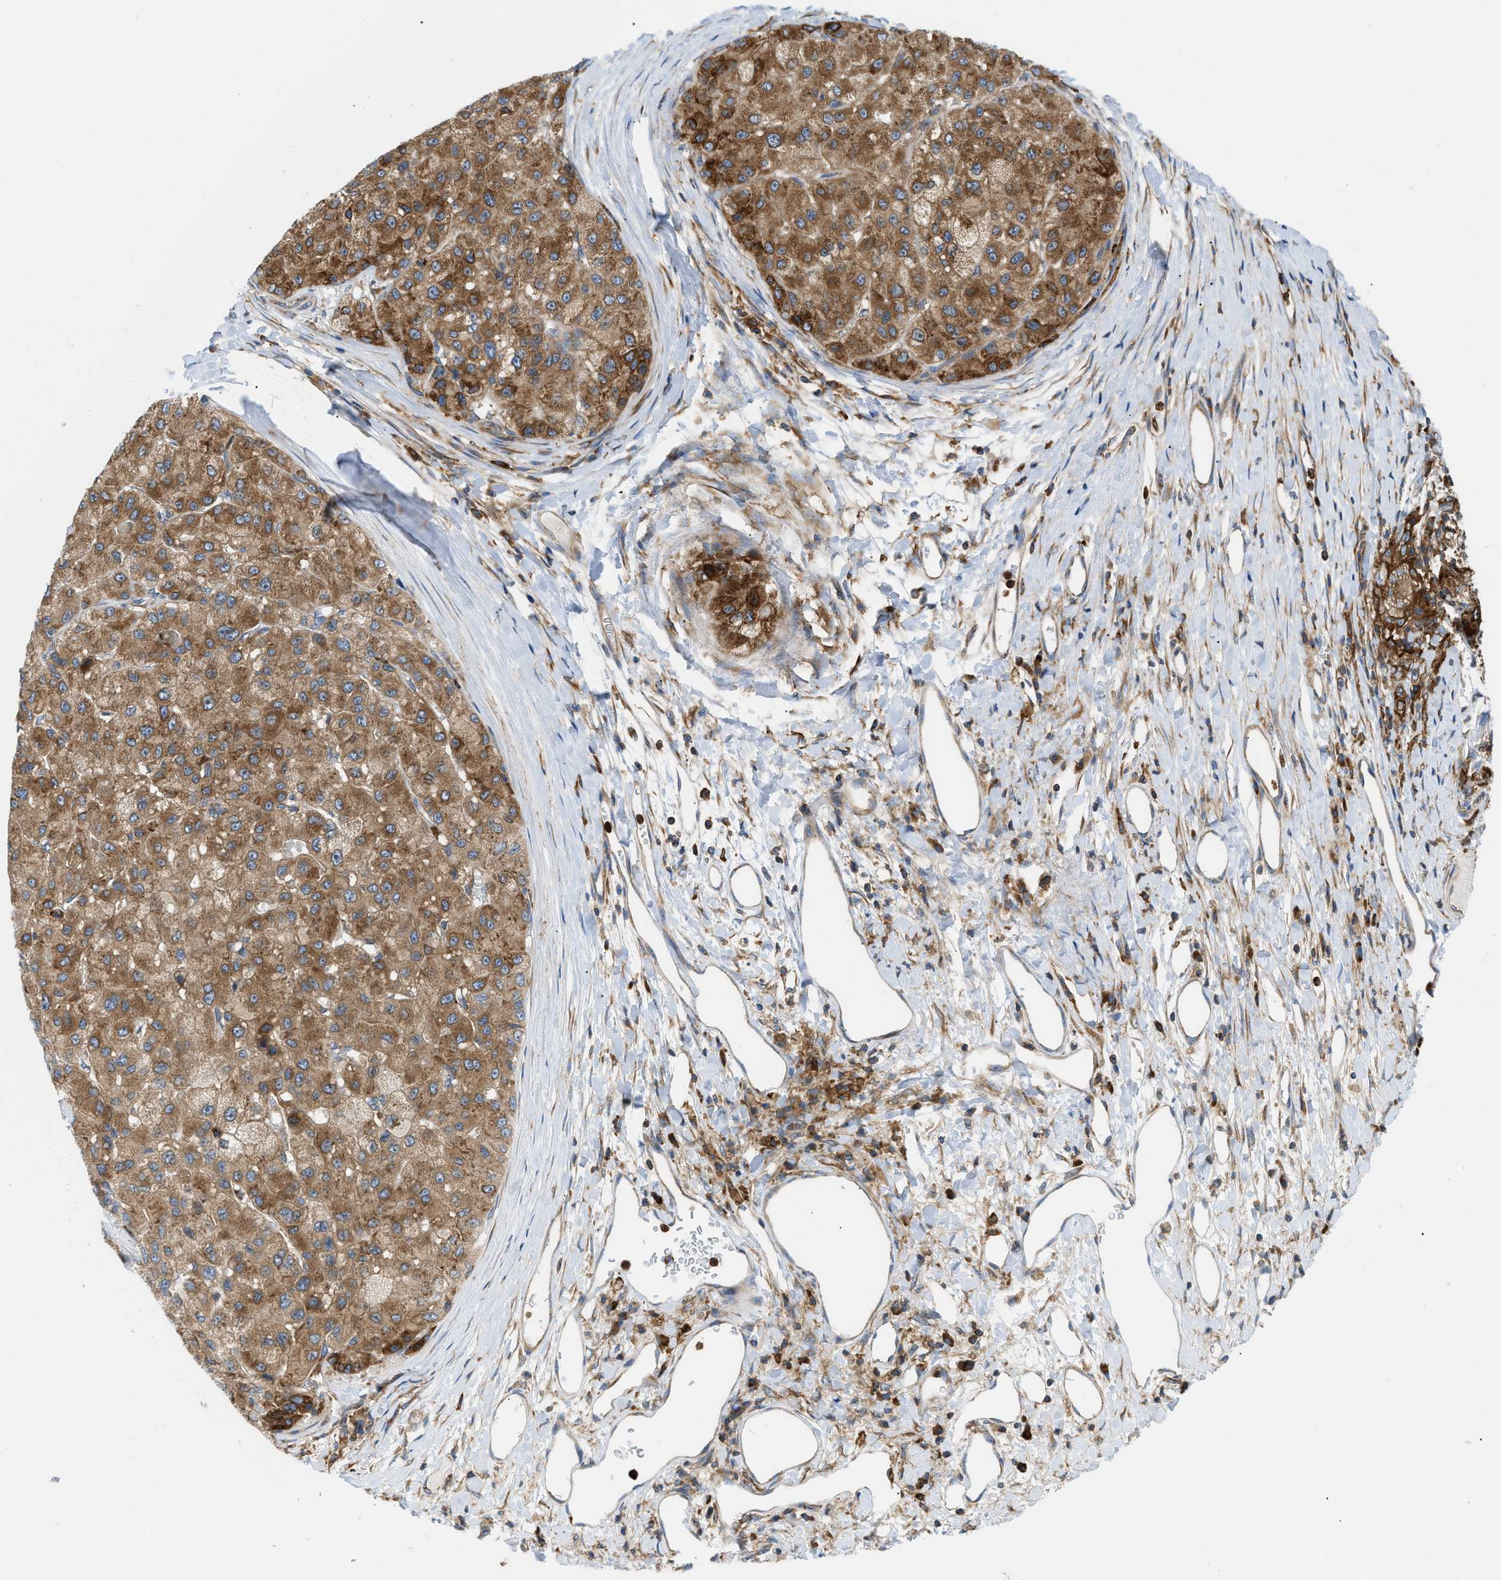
{"staining": {"intensity": "moderate", "quantity": ">75%", "location": "cytoplasmic/membranous"}, "tissue": "liver cancer", "cell_type": "Tumor cells", "image_type": "cancer", "snomed": [{"axis": "morphology", "description": "Carcinoma, Hepatocellular, NOS"}, {"axis": "topography", "description": "Liver"}], "caption": "This micrograph exhibits IHC staining of liver cancer (hepatocellular carcinoma), with medium moderate cytoplasmic/membranous staining in about >75% of tumor cells.", "gene": "GPAT4", "patient": {"sex": "male", "age": 80}}